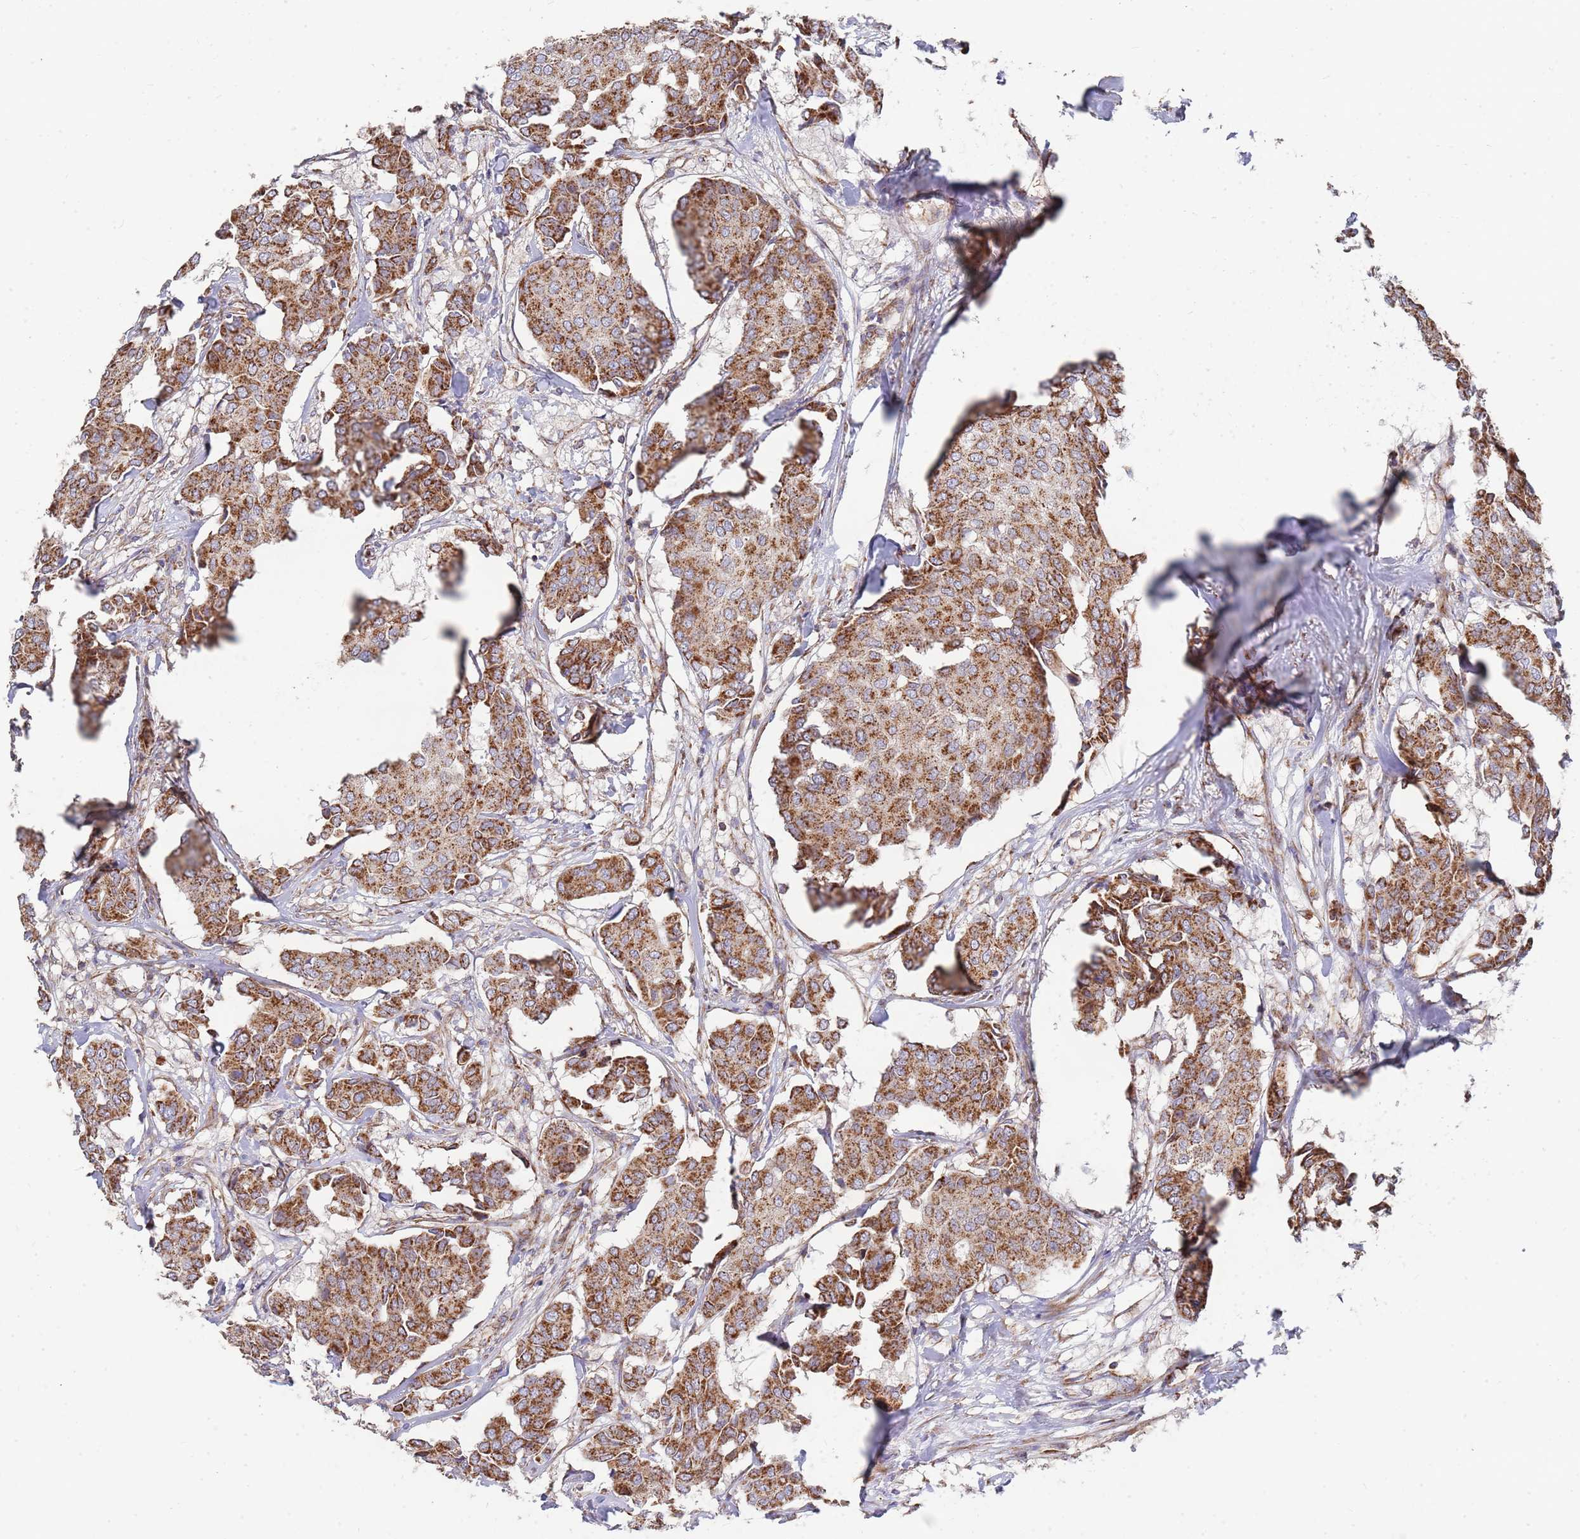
{"staining": {"intensity": "moderate", "quantity": ">75%", "location": "cytoplasmic/membranous"}, "tissue": "breast cancer", "cell_type": "Tumor cells", "image_type": "cancer", "snomed": [{"axis": "morphology", "description": "Duct carcinoma"}, {"axis": "topography", "description": "Breast"}], "caption": "Breast cancer stained with IHC shows moderate cytoplasmic/membranous expression in approximately >75% of tumor cells.", "gene": "WDFY3", "patient": {"sex": "female", "age": 75}}